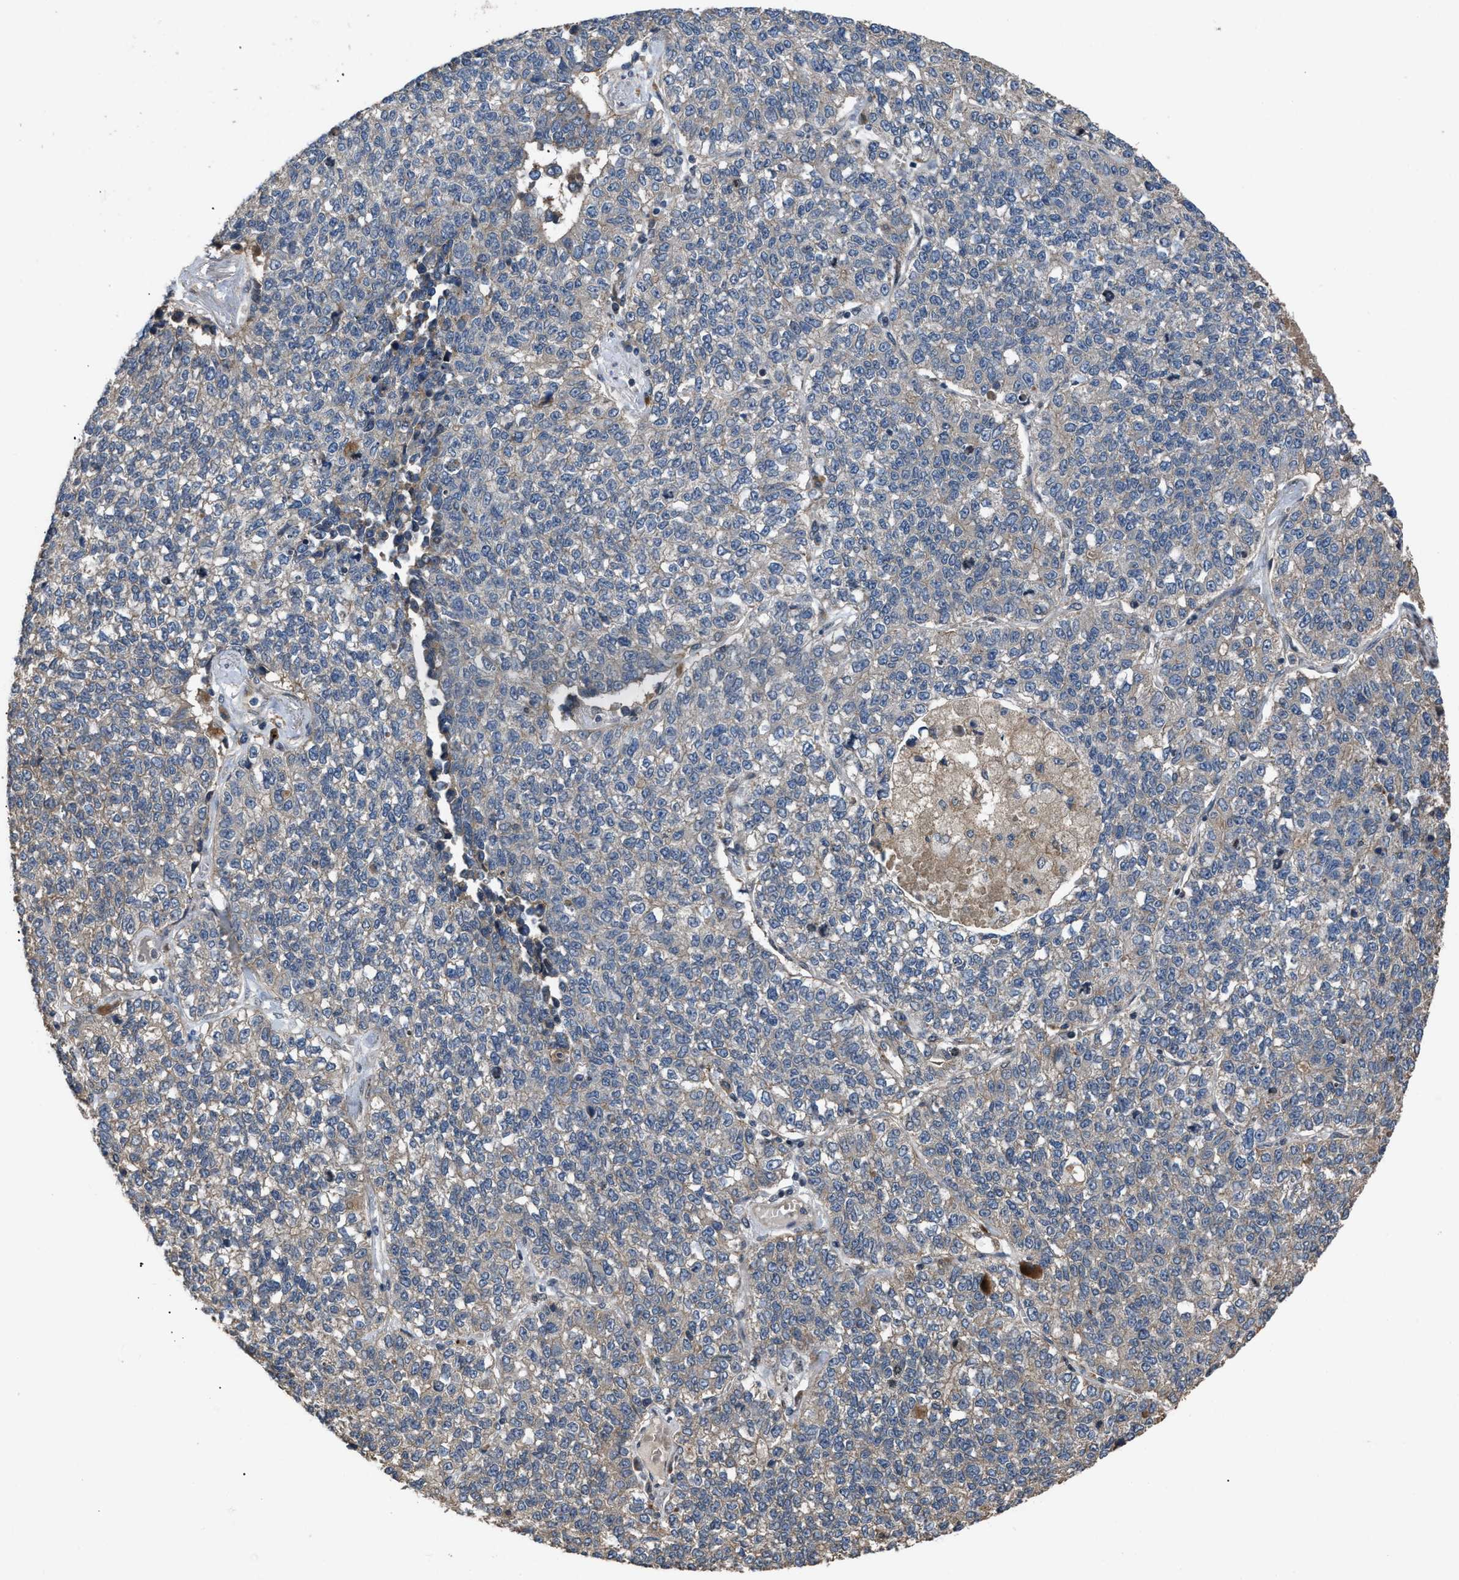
{"staining": {"intensity": "negative", "quantity": "none", "location": "none"}, "tissue": "lung cancer", "cell_type": "Tumor cells", "image_type": "cancer", "snomed": [{"axis": "morphology", "description": "Adenocarcinoma, NOS"}, {"axis": "topography", "description": "Lung"}], "caption": "This photomicrograph is of adenocarcinoma (lung) stained with immunohistochemistry (IHC) to label a protein in brown with the nuclei are counter-stained blue. There is no positivity in tumor cells.", "gene": "UTRN", "patient": {"sex": "male", "age": 49}}